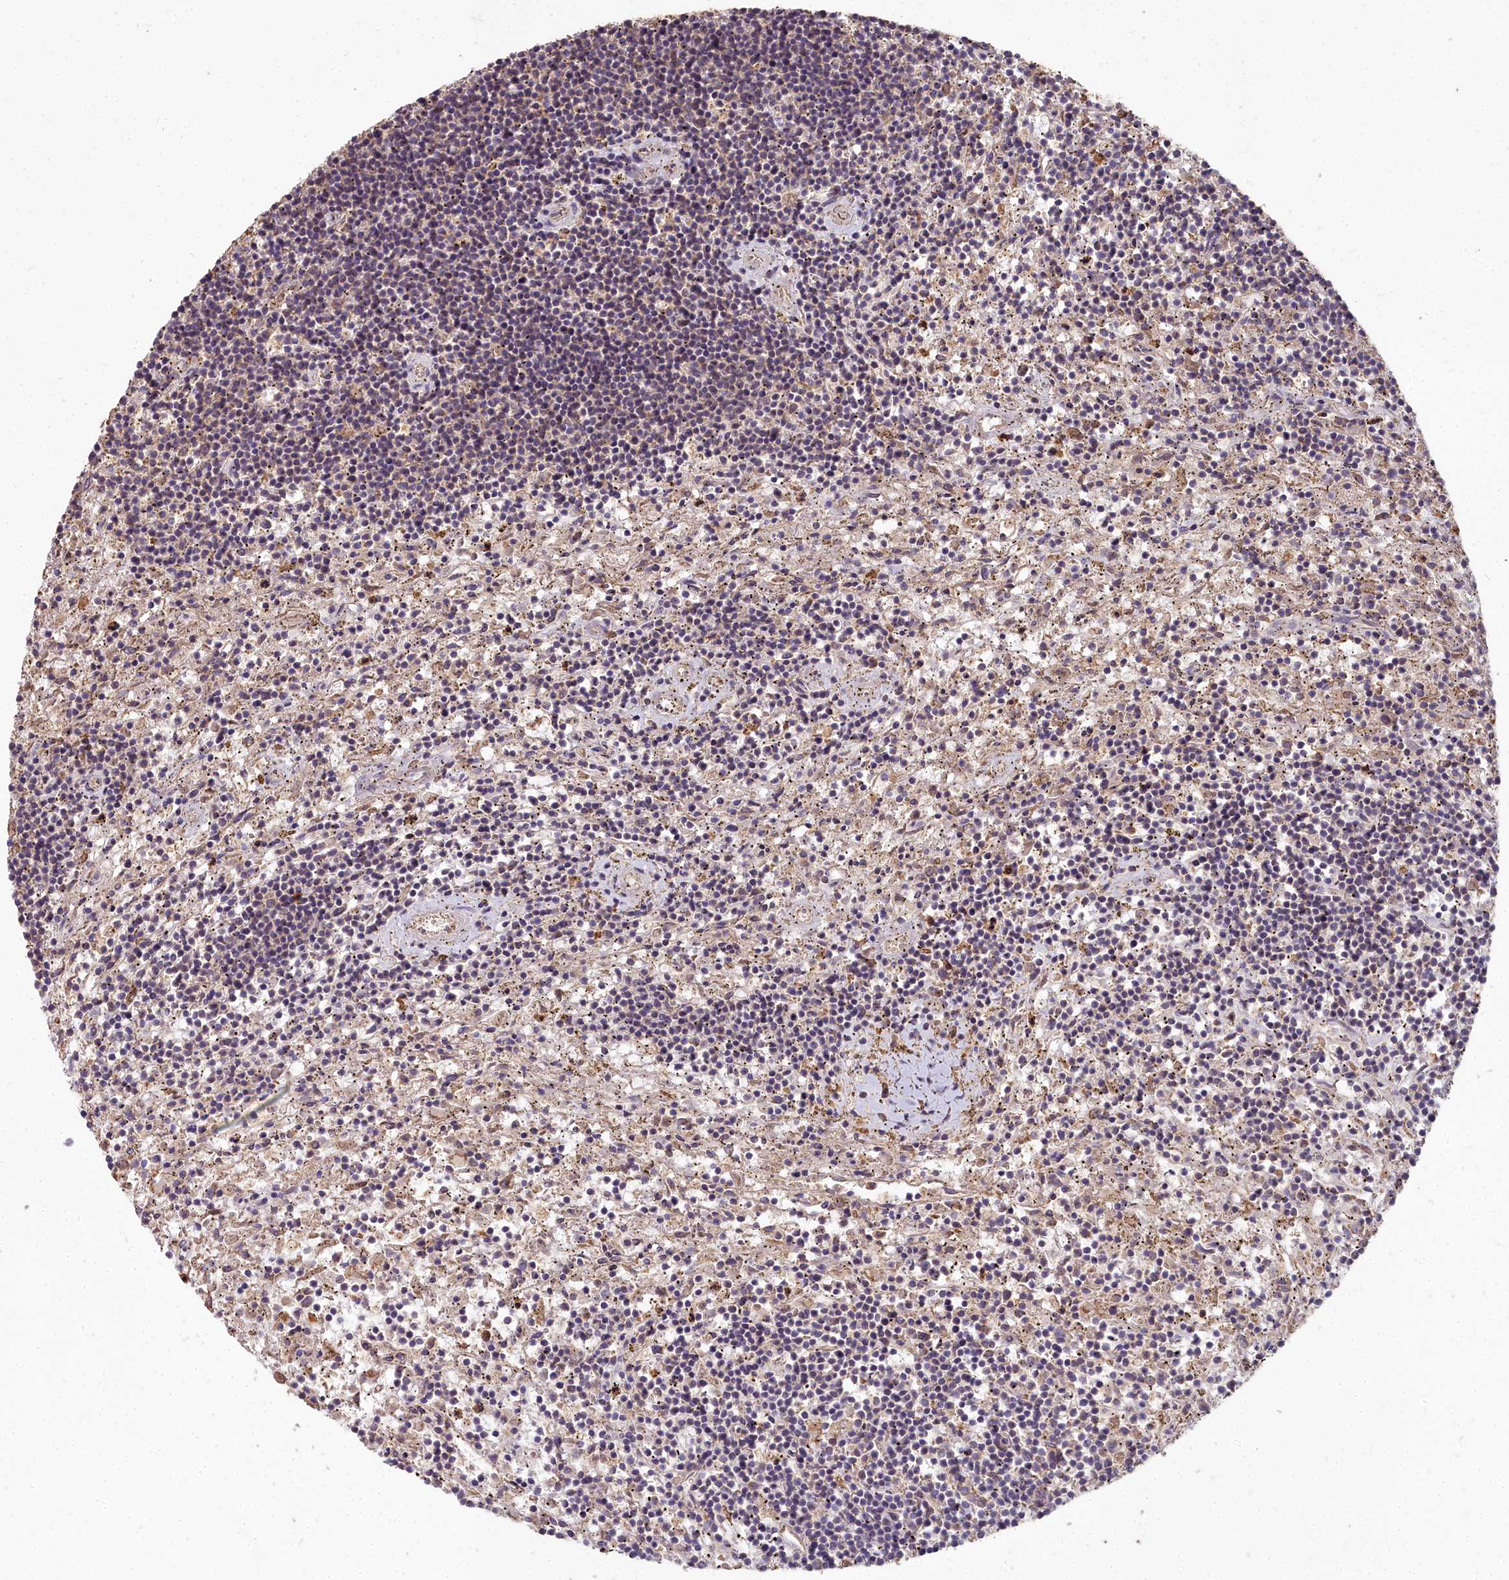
{"staining": {"intensity": "negative", "quantity": "none", "location": "none"}, "tissue": "lymphoma", "cell_type": "Tumor cells", "image_type": "cancer", "snomed": [{"axis": "morphology", "description": "Malignant lymphoma, non-Hodgkin's type, Low grade"}, {"axis": "topography", "description": "Spleen"}], "caption": "Immunohistochemical staining of human lymphoma demonstrates no significant expression in tumor cells. The staining was performed using DAB to visualize the protein expression in brown, while the nuclei were stained in blue with hematoxylin (Magnification: 20x).", "gene": "CEMIP2", "patient": {"sex": "male", "age": 76}}